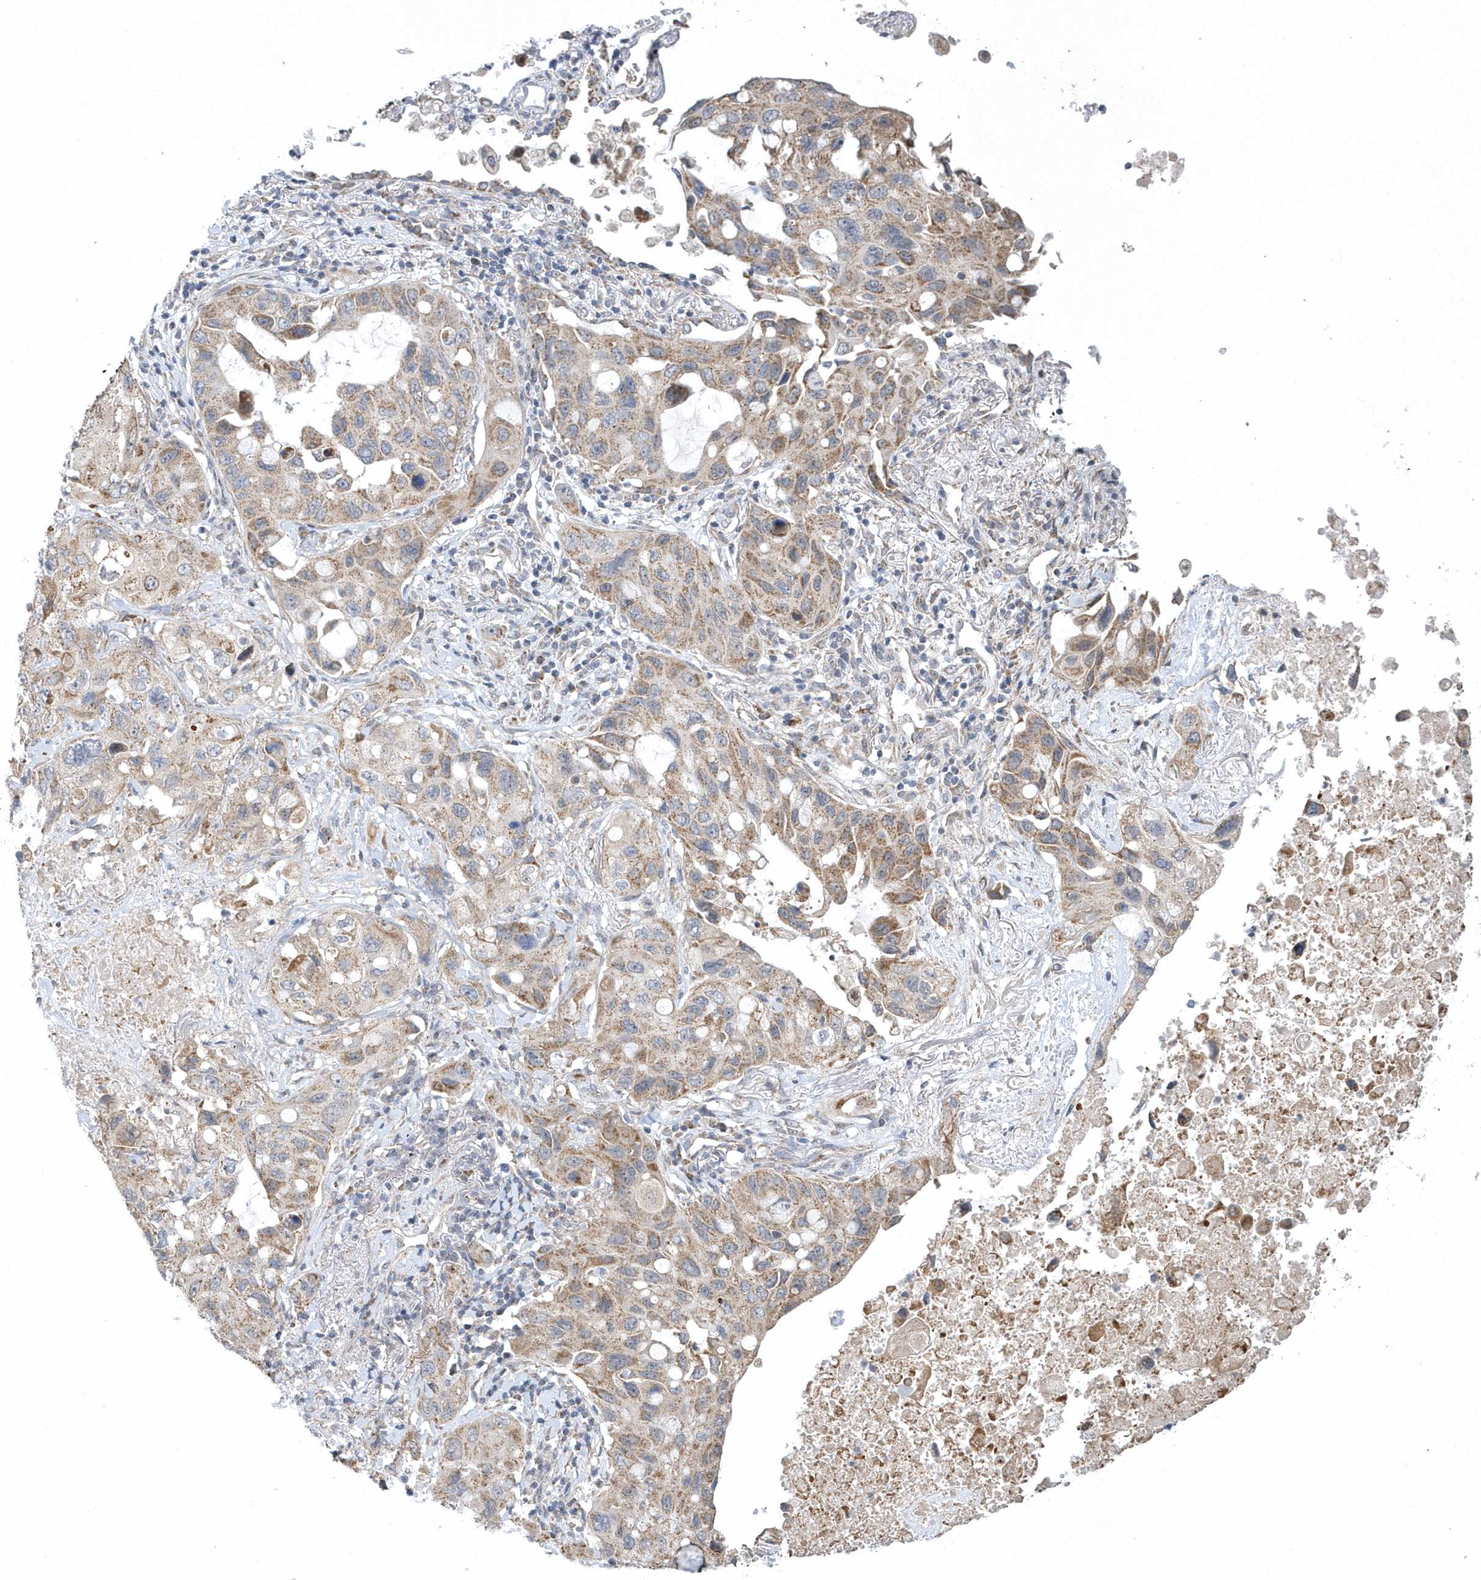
{"staining": {"intensity": "moderate", "quantity": ">75%", "location": "cytoplasmic/membranous"}, "tissue": "lung cancer", "cell_type": "Tumor cells", "image_type": "cancer", "snomed": [{"axis": "morphology", "description": "Squamous cell carcinoma, NOS"}, {"axis": "topography", "description": "Lung"}], "caption": "This image shows lung cancer (squamous cell carcinoma) stained with immunohistochemistry (IHC) to label a protein in brown. The cytoplasmic/membranous of tumor cells show moderate positivity for the protein. Nuclei are counter-stained blue.", "gene": "SLX9", "patient": {"sex": "female", "age": 73}}